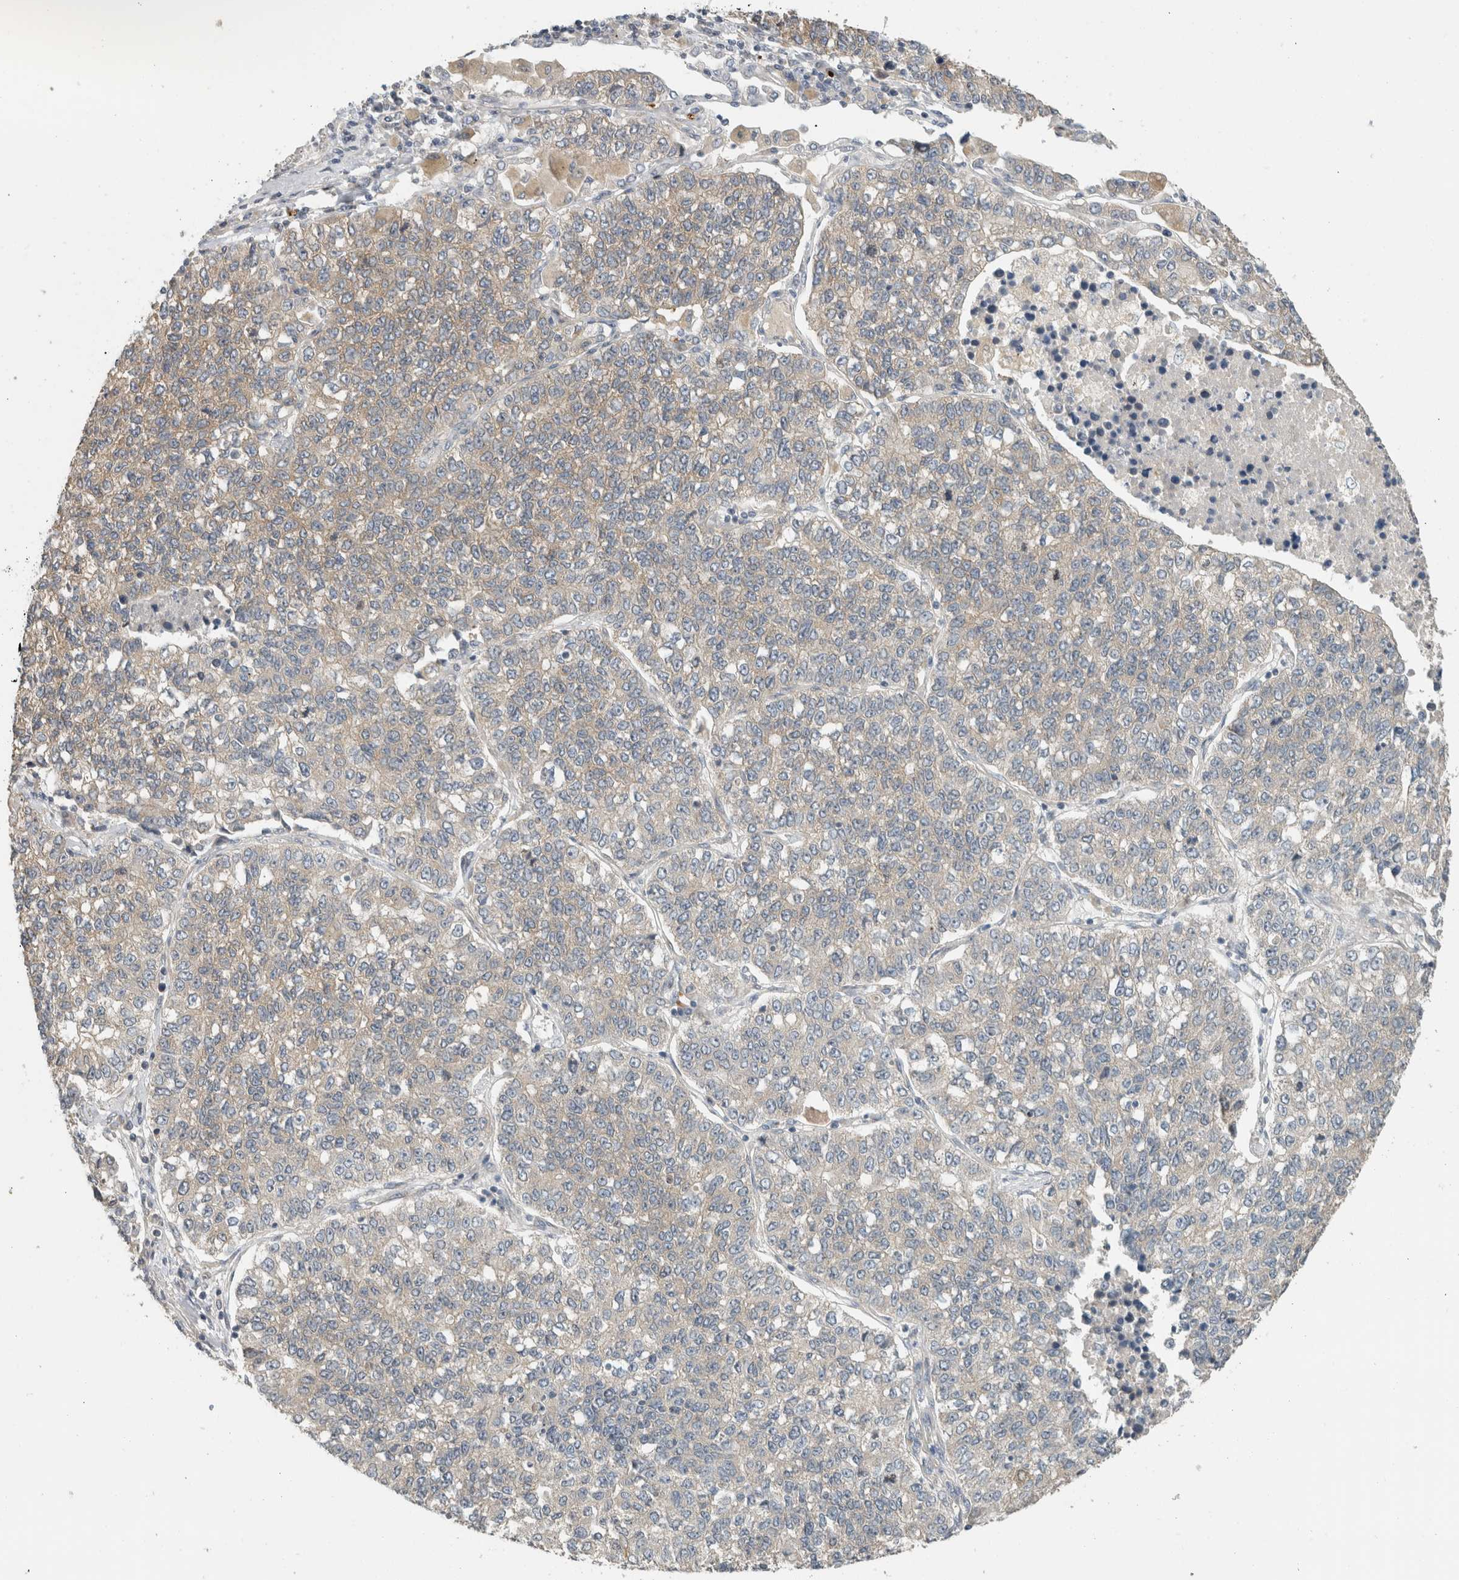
{"staining": {"intensity": "negative", "quantity": "none", "location": "none"}, "tissue": "lung cancer", "cell_type": "Tumor cells", "image_type": "cancer", "snomed": [{"axis": "morphology", "description": "Adenocarcinoma, NOS"}, {"axis": "topography", "description": "Lung"}], "caption": "The micrograph exhibits no significant staining in tumor cells of adenocarcinoma (lung).", "gene": "PUM1", "patient": {"sex": "male", "age": 49}}